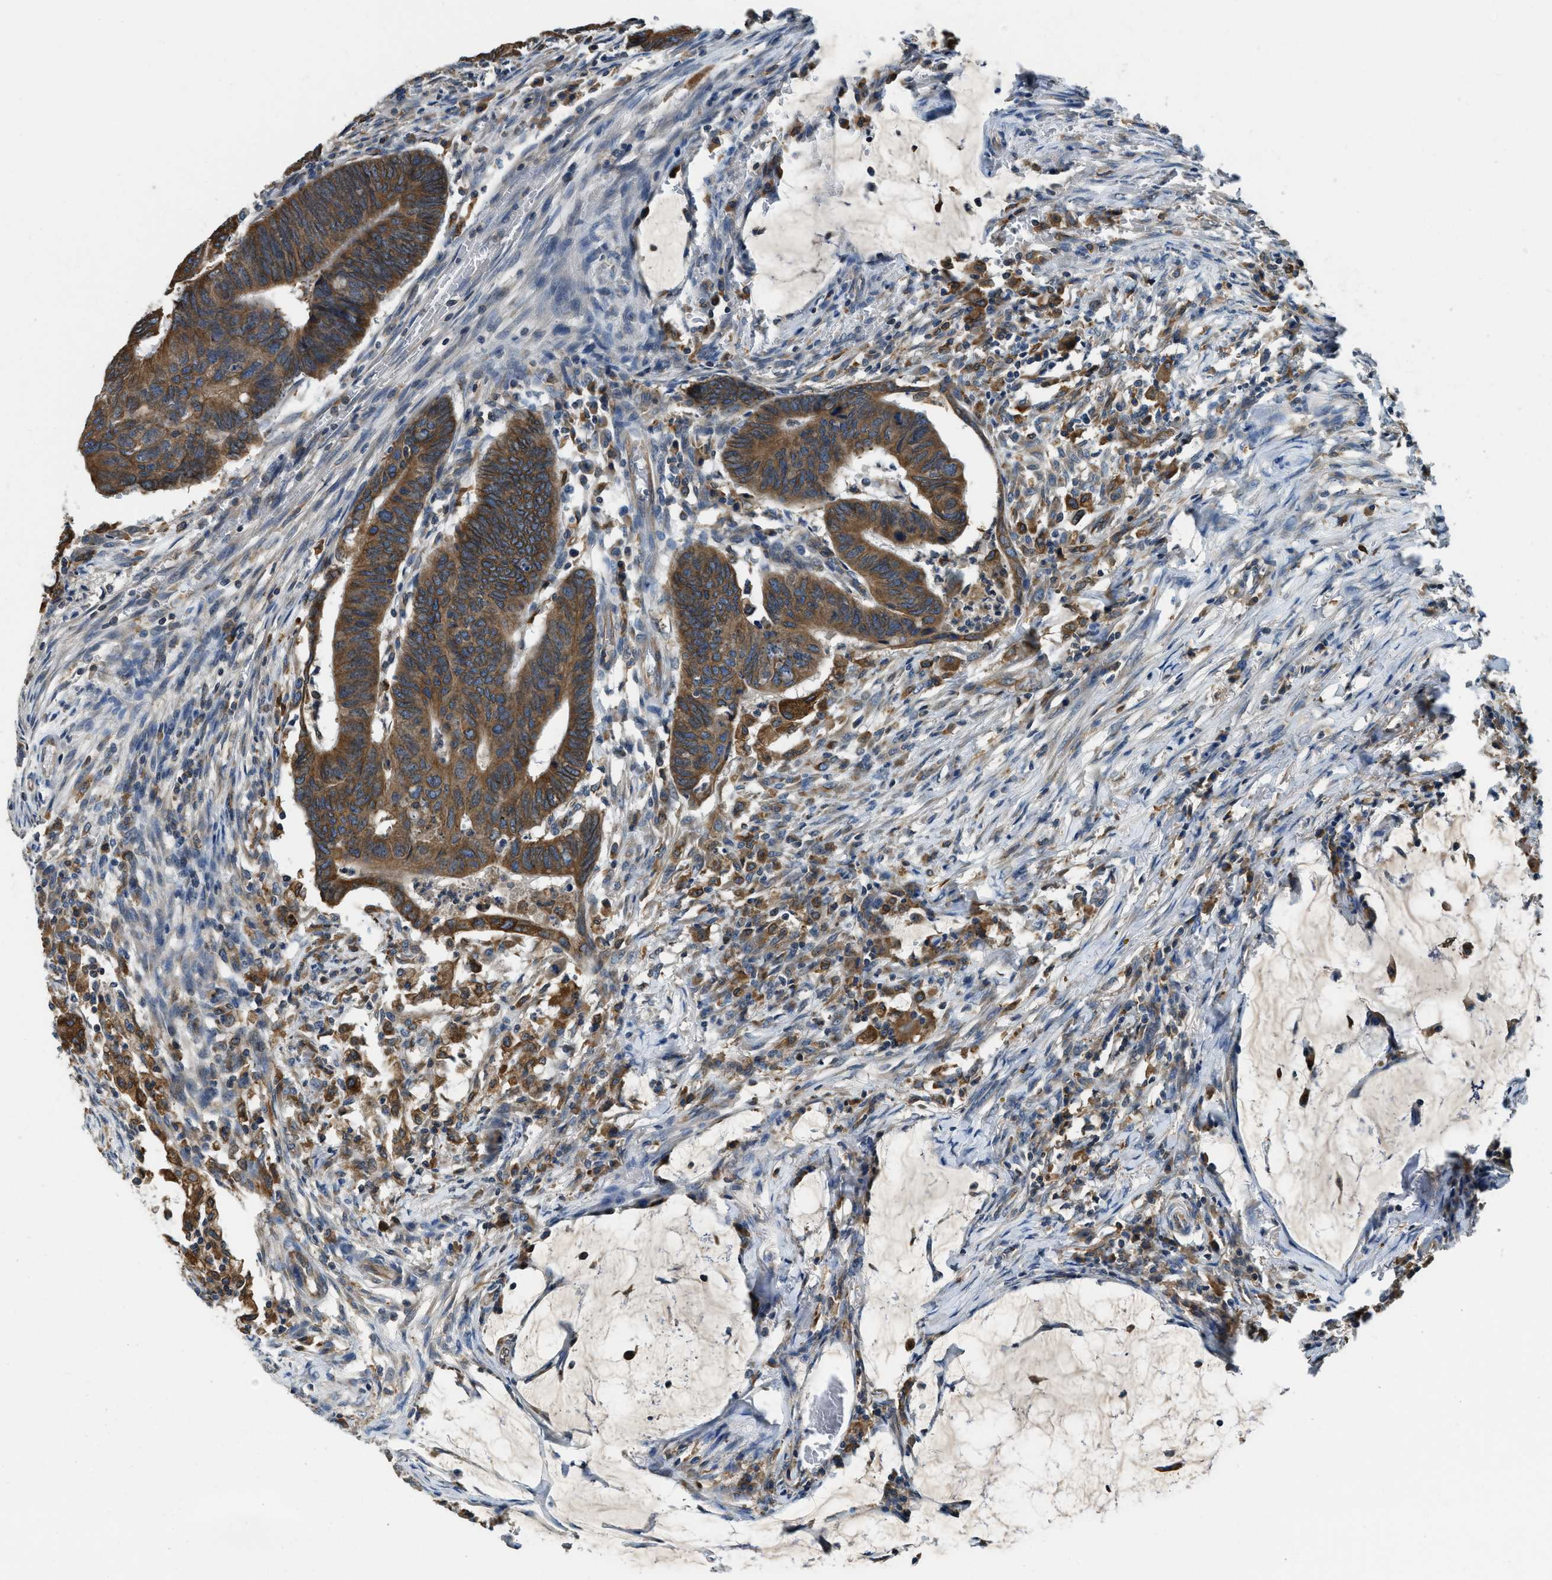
{"staining": {"intensity": "strong", "quantity": ">75%", "location": "cytoplasmic/membranous"}, "tissue": "colorectal cancer", "cell_type": "Tumor cells", "image_type": "cancer", "snomed": [{"axis": "morphology", "description": "Normal tissue, NOS"}, {"axis": "morphology", "description": "Adenocarcinoma, NOS"}, {"axis": "topography", "description": "Rectum"}, {"axis": "topography", "description": "Peripheral nerve tissue"}], "caption": "IHC micrograph of neoplastic tissue: human colorectal cancer stained using immunohistochemistry shows high levels of strong protein expression localized specifically in the cytoplasmic/membranous of tumor cells, appearing as a cytoplasmic/membranous brown color.", "gene": "BCAP31", "patient": {"sex": "male", "age": 92}}